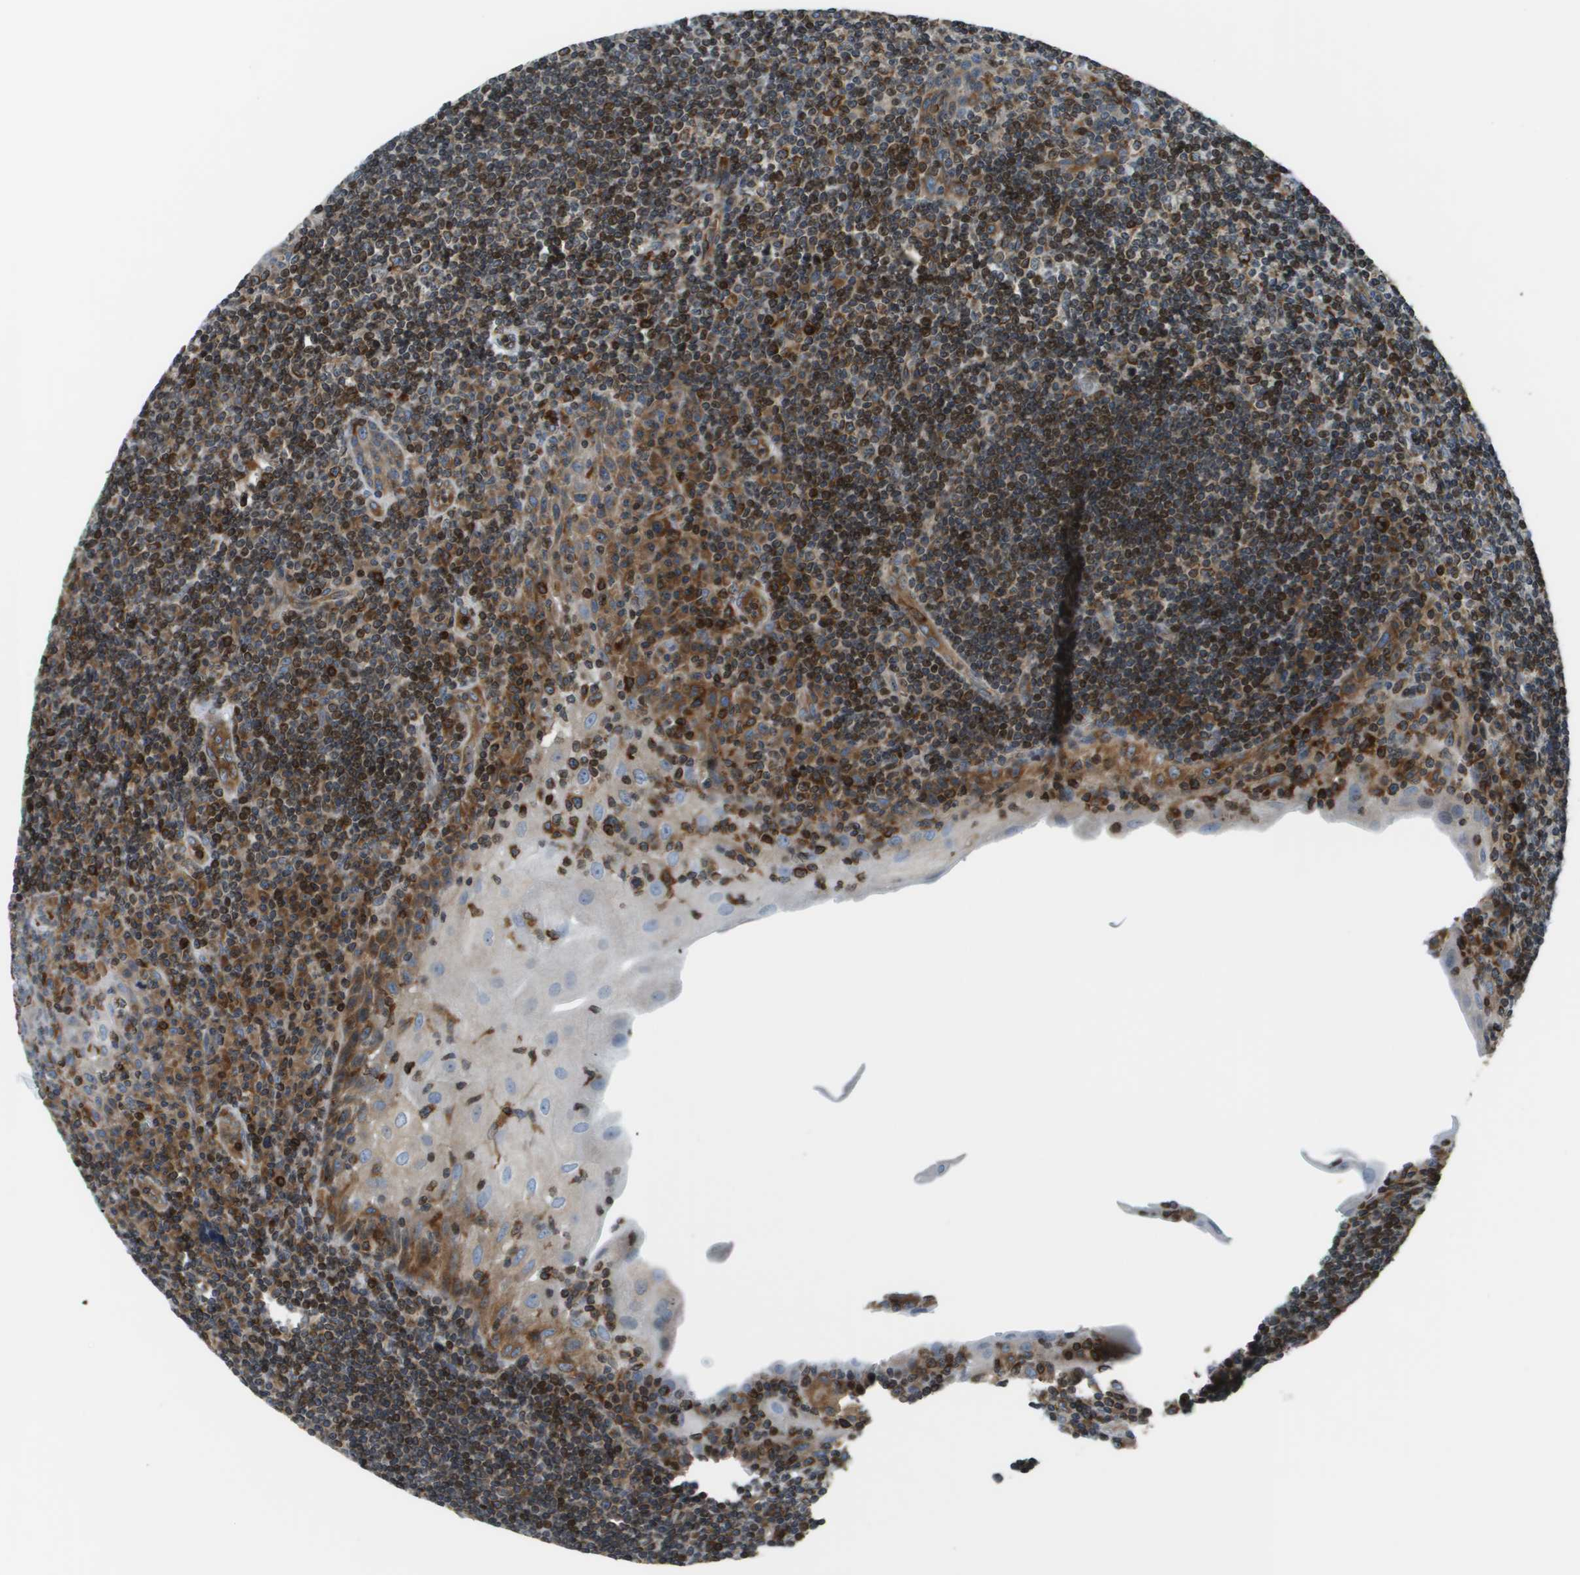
{"staining": {"intensity": "moderate", "quantity": "<25%", "location": "cytoplasmic/membranous"}, "tissue": "tonsil", "cell_type": "Germinal center cells", "image_type": "normal", "snomed": [{"axis": "morphology", "description": "Normal tissue, NOS"}, {"axis": "topography", "description": "Tonsil"}], "caption": "IHC (DAB) staining of normal human tonsil exhibits moderate cytoplasmic/membranous protein staining in approximately <25% of germinal center cells.", "gene": "ESYT1", "patient": {"sex": "male", "age": 37}}